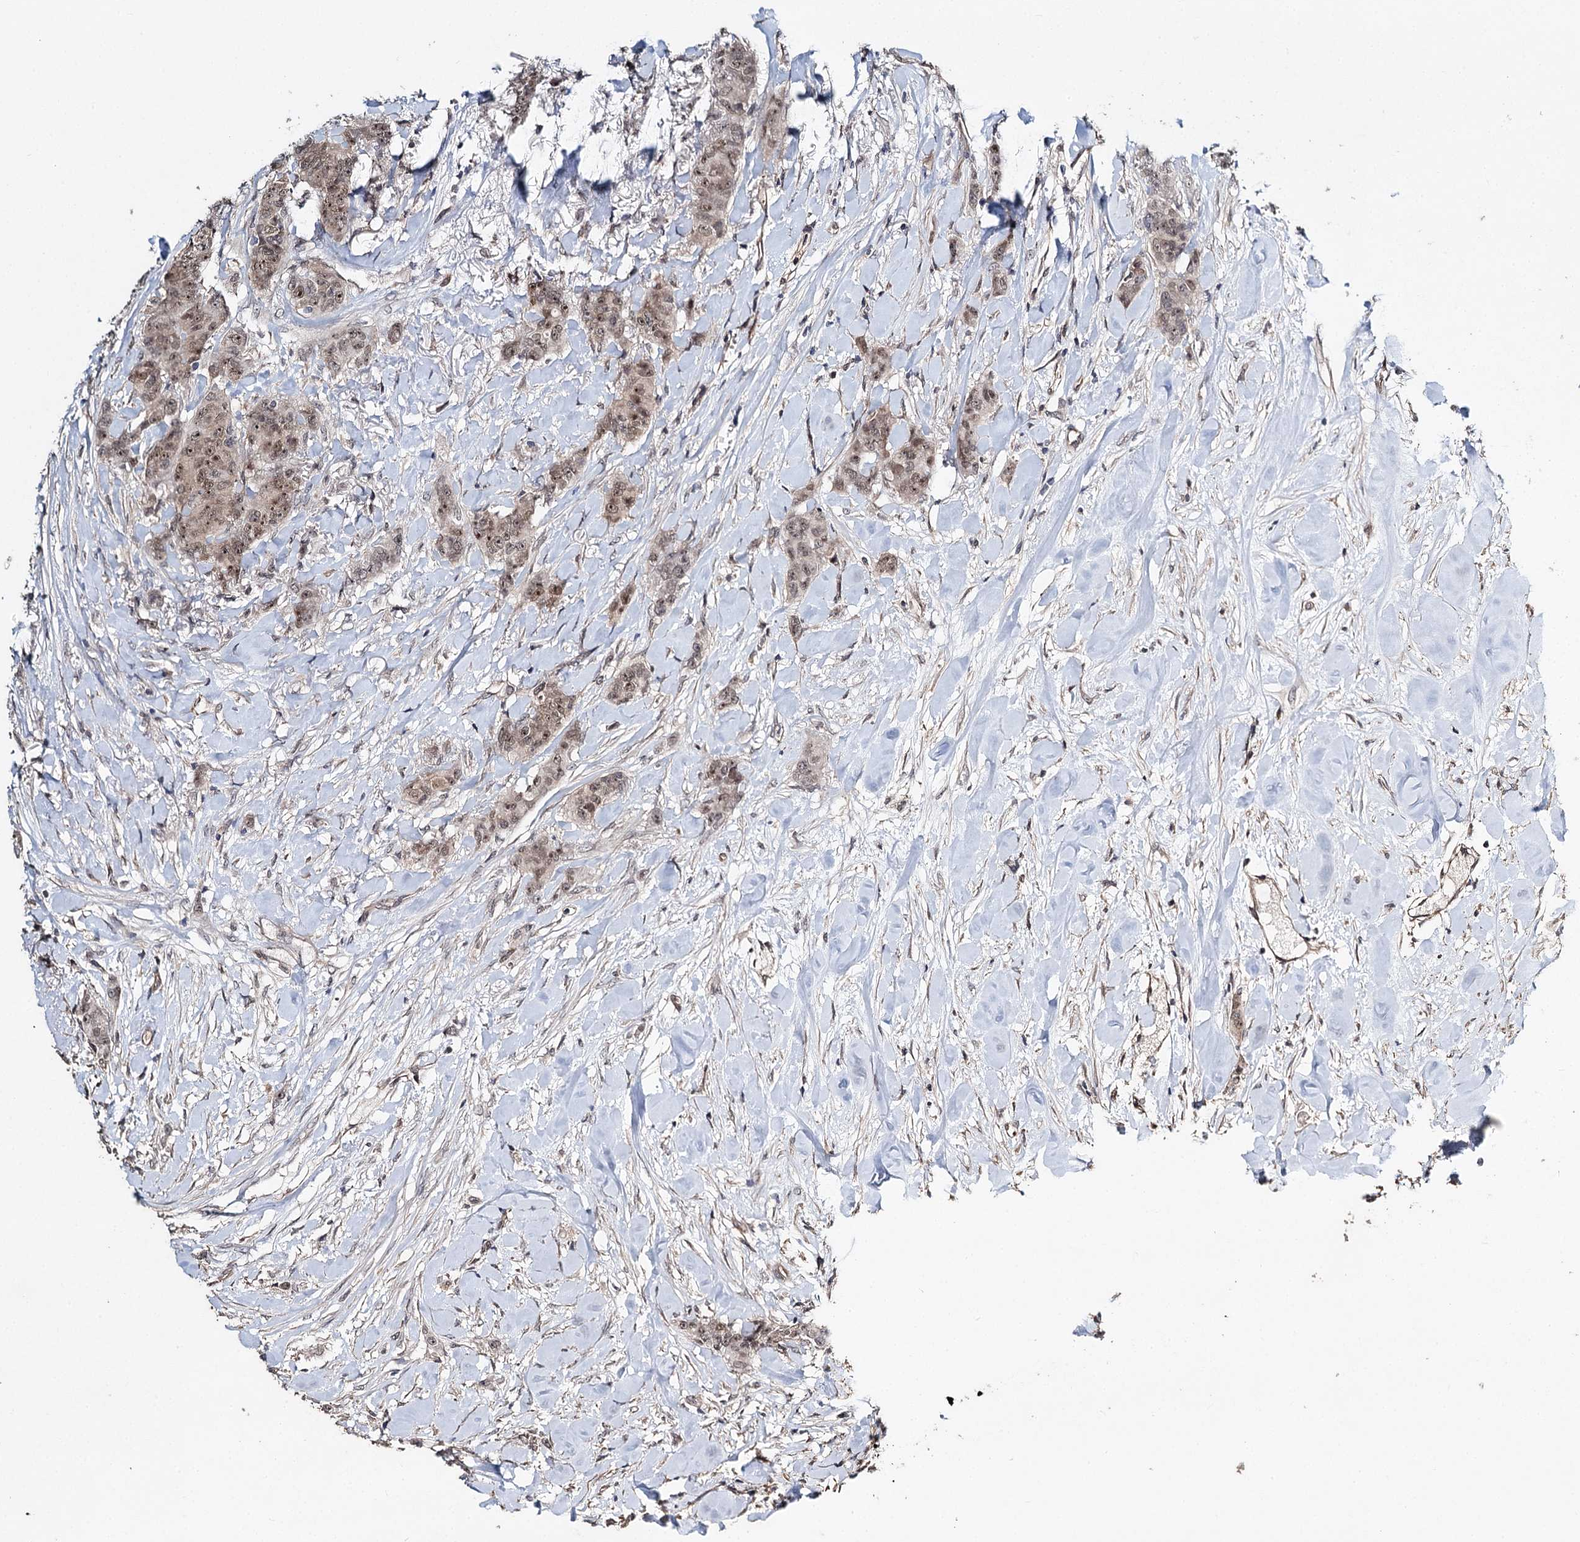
{"staining": {"intensity": "weak", "quantity": ">75%", "location": "nuclear"}, "tissue": "breast cancer", "cell_type": "Tumor cells", "image_type": "cancer", "snomed": [{"axis": "morphology", "description": "Duct carcinoma"}, {"axis": "topography", "description": "Breast"}], "caption": "Immunohistochemical staining of human breast cancer (invasive ductal carcinoma) demonstrates low levels of weak nuclear protein positivity in about >75% of tumor cells.", "gene": "NOPCHAP1", "patient": {"sex": "female", "age": 40}}